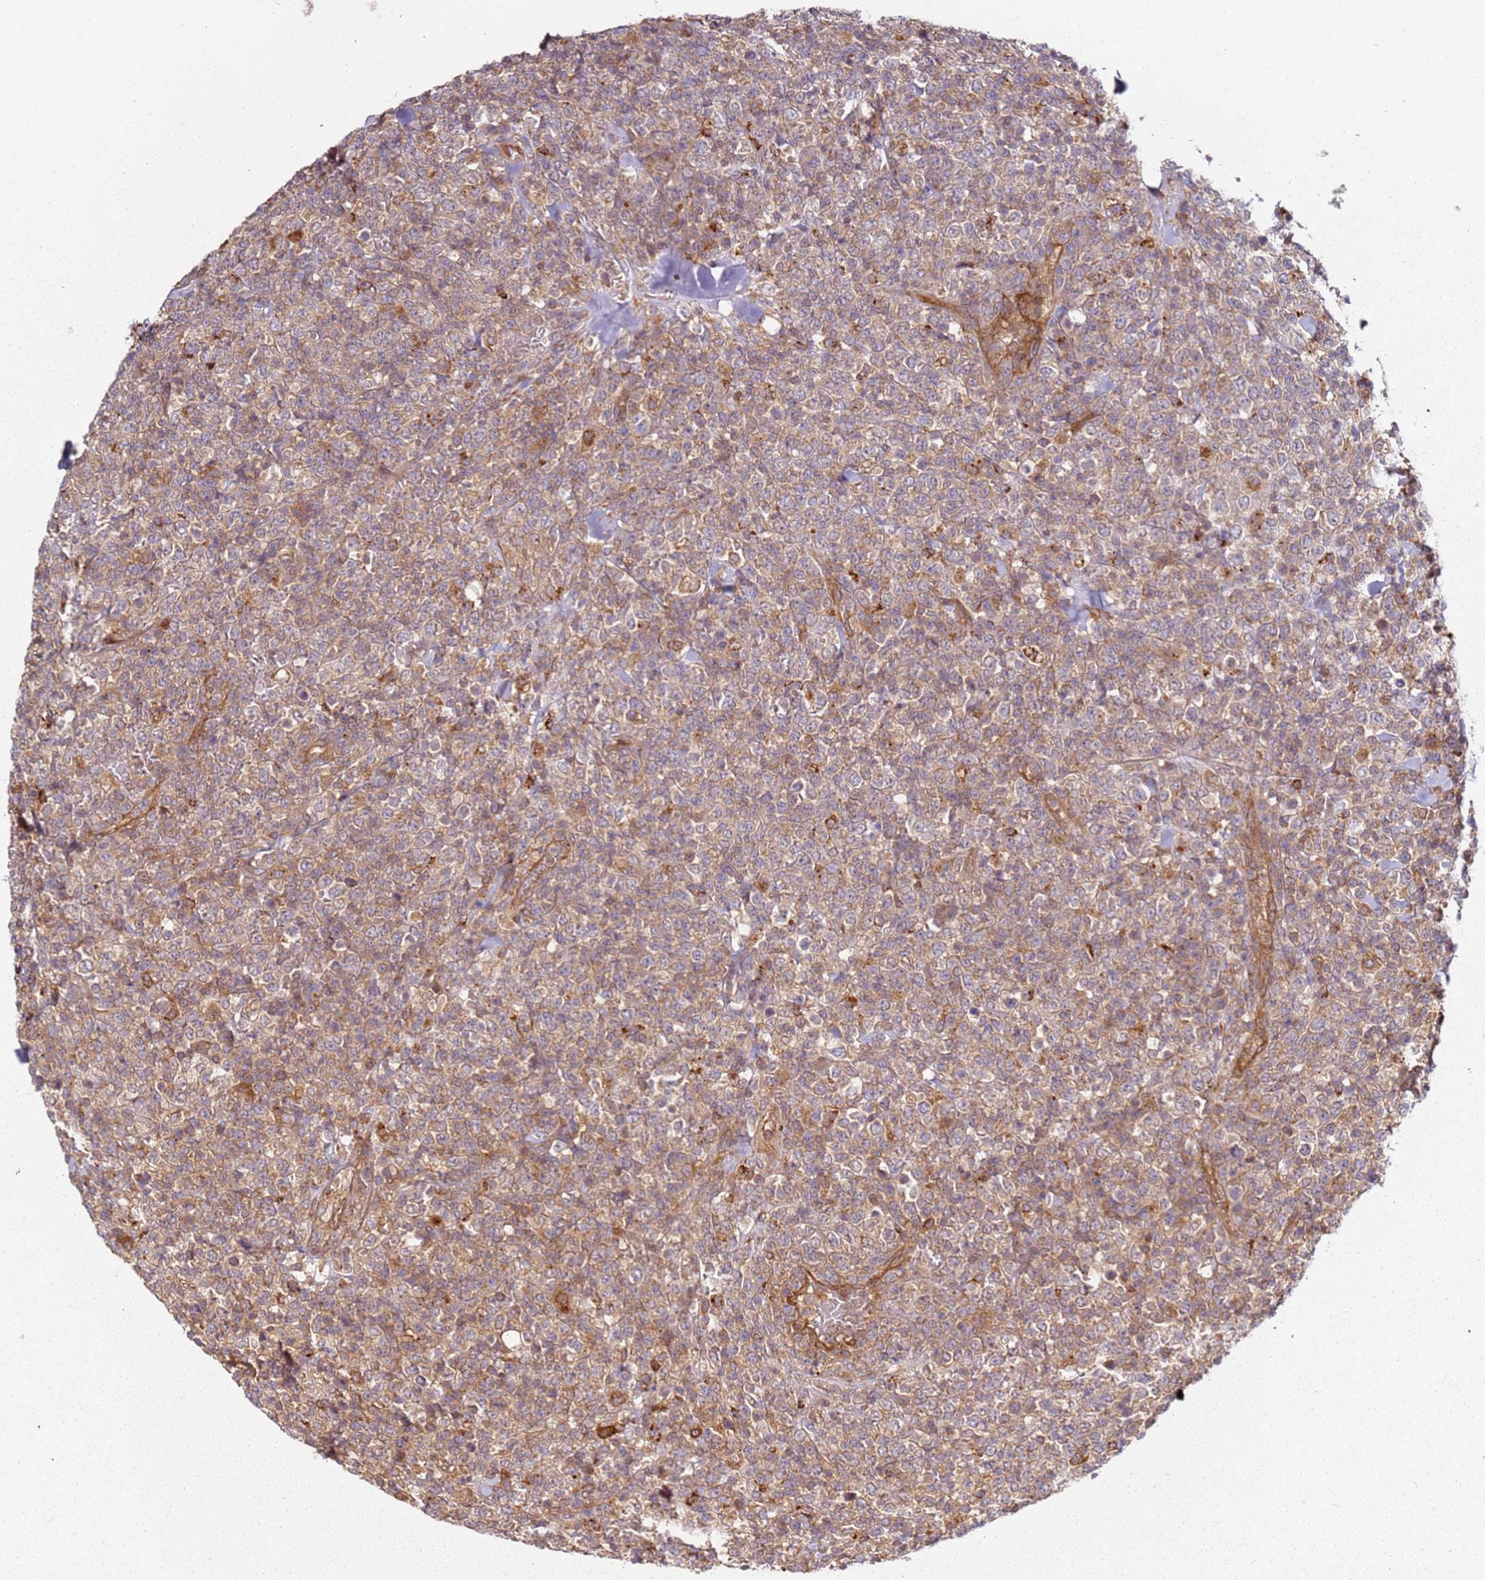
{"staining": {"intensity": "moderate", "quantity": ">75%", "location": "cytoplasmic/membranous"}, "tissue": "lymphoma", "cell_type": "Tumor cells", "image_type": "cancer", "snomed": [{"axis": "morphology", "description": "Malignant lymphoma, non-Hodgkin's type, High grade"}, {"axis": "topography", "description": "Colon"}], "caption": "A histopathology image of high-grade malignant lymphoma, non-Hodgkin's type stained for a protein displays moderate cytoplasmic/membranous brown staining in tumor cells.", "gene": "SCGB2B2", "patient": {"sex": "female", "age": 53}}